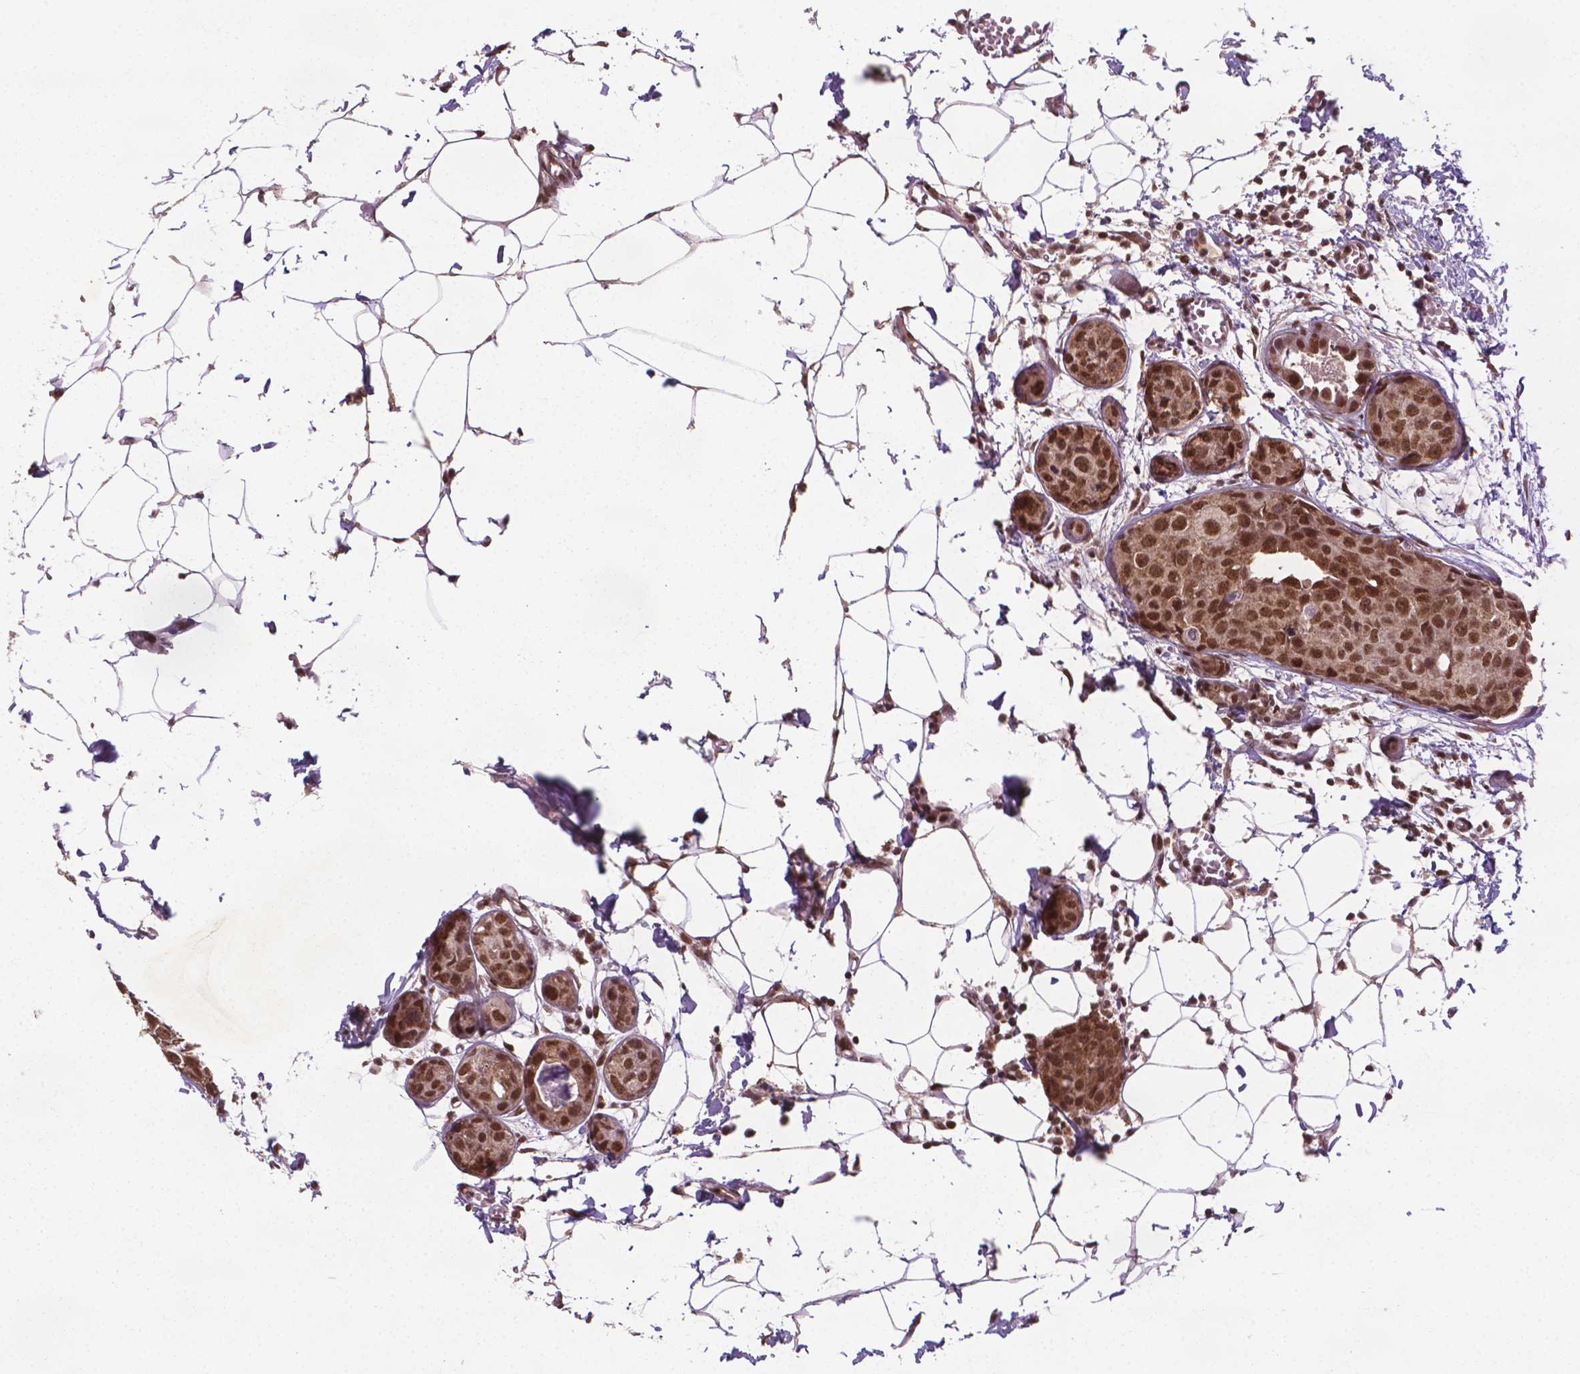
{"staining": {"intensity": "strong", "quantity": ">75%", "location": "nuclear"}, "tissue": "breast cancer", "cell_type": "Tumor cells", "image_type": "cancer", "snomed": [{"axis": "morphology", "description": "Duct carcinoma"}, {"axis": "topography", "description": "Breast"}], "caption": "Approximately >75% of tumor cells in breast cancer show strong nuclear protein staining as visualized by brown immunohistochemical staining.", "gene": "SIRT6", "patient": {"sex": "female", "age": 38}}